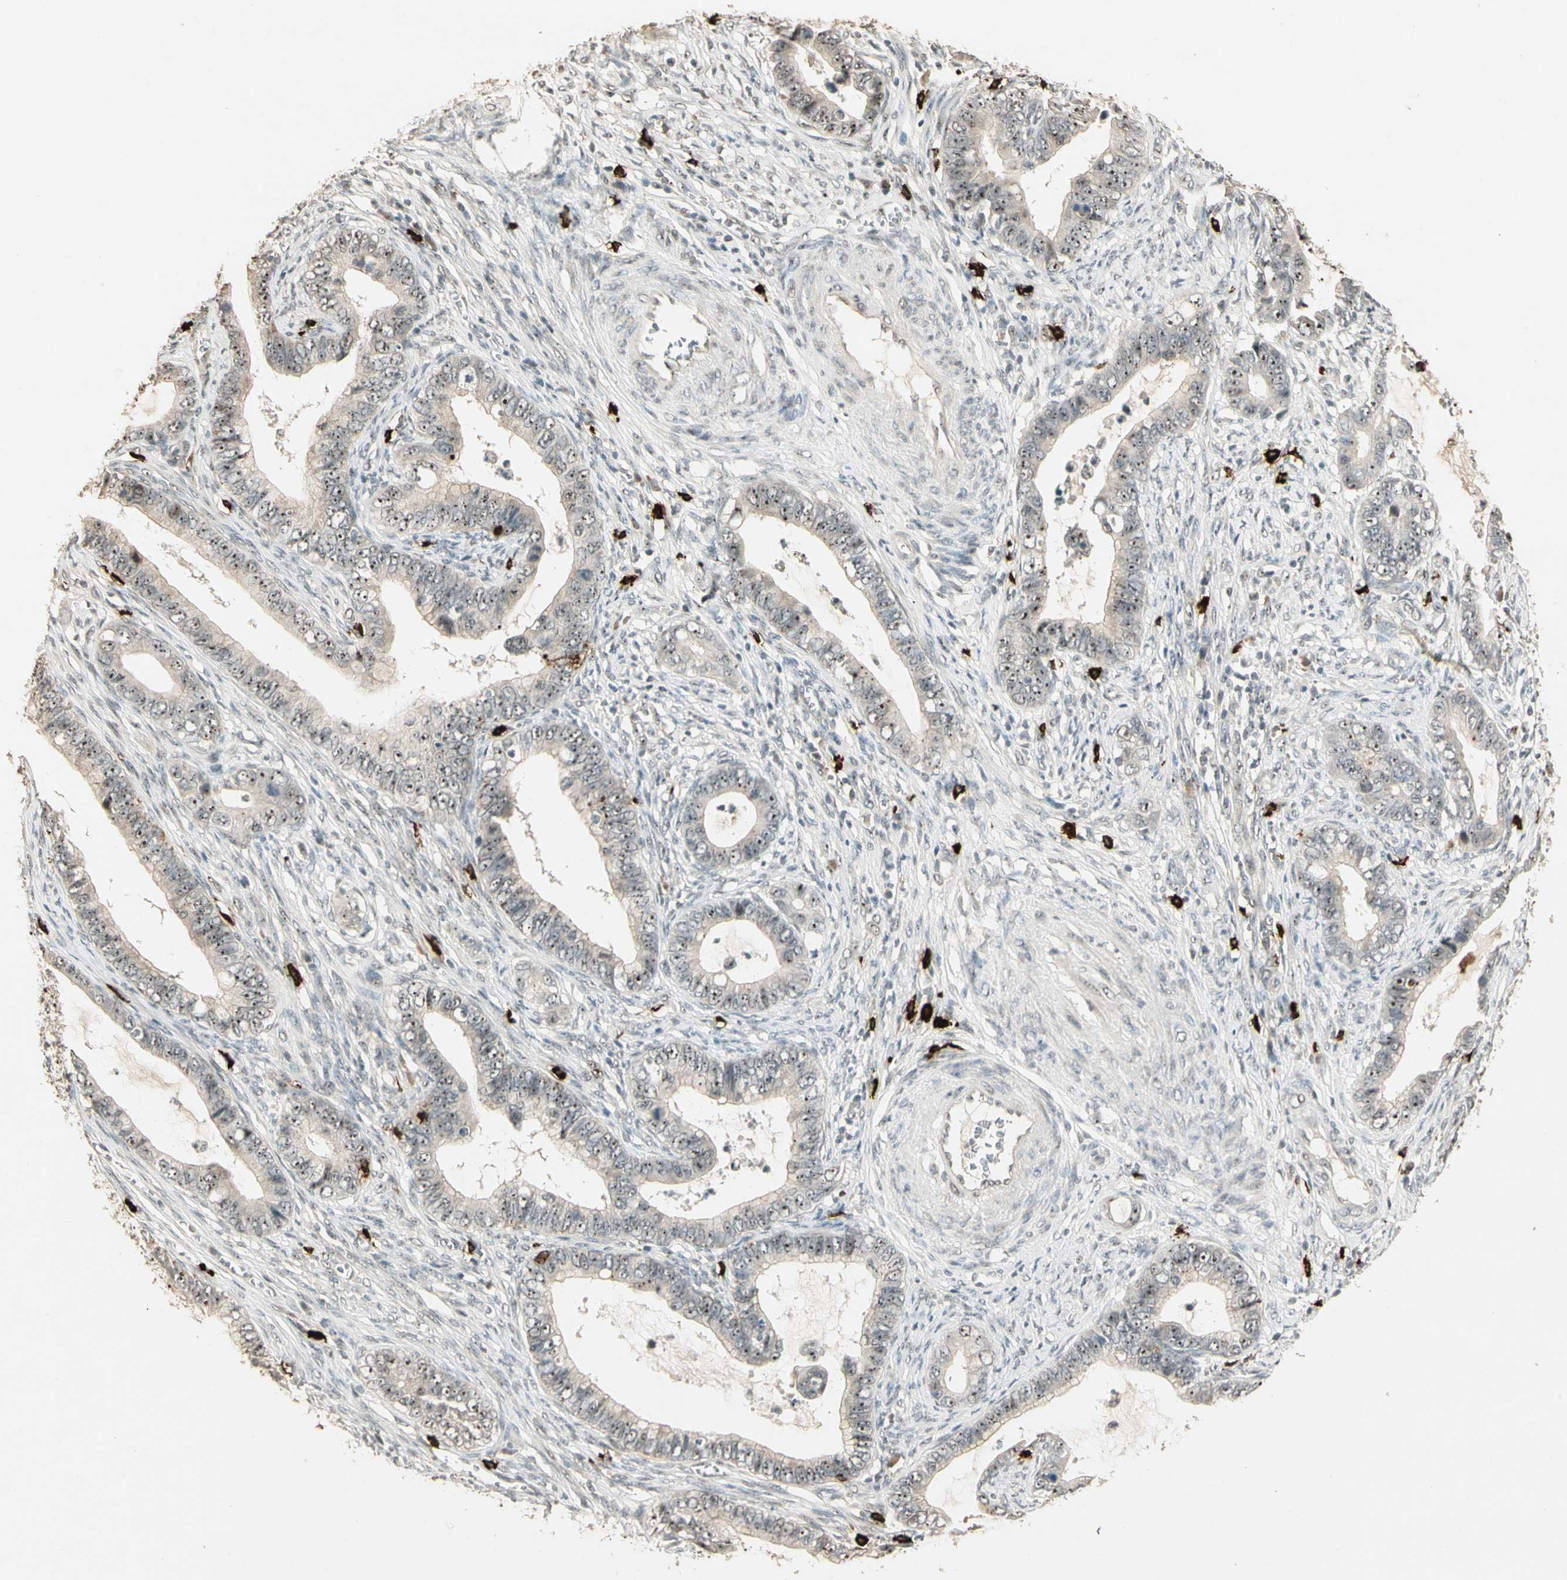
{"staining": {"intensity": "moderate", "quantity": ">75%", "location": "nuclear"}, "tissue": "cervical cancer", "cell_type": "Tumor cells", "image_type": "cancer", "snomed": [{"axis": "morphology", "description": "Adenocarcinoma, NOS"}, {"axis": "topography", "description": "Cervix"}], "caption": "Protein expression analysis of adenocarcinoma (cervical) reveals moderate nuclear staining in about >75% of tumor cells.", "gene": "ETV4", "patient": {"sex": "female", "age": 44}}